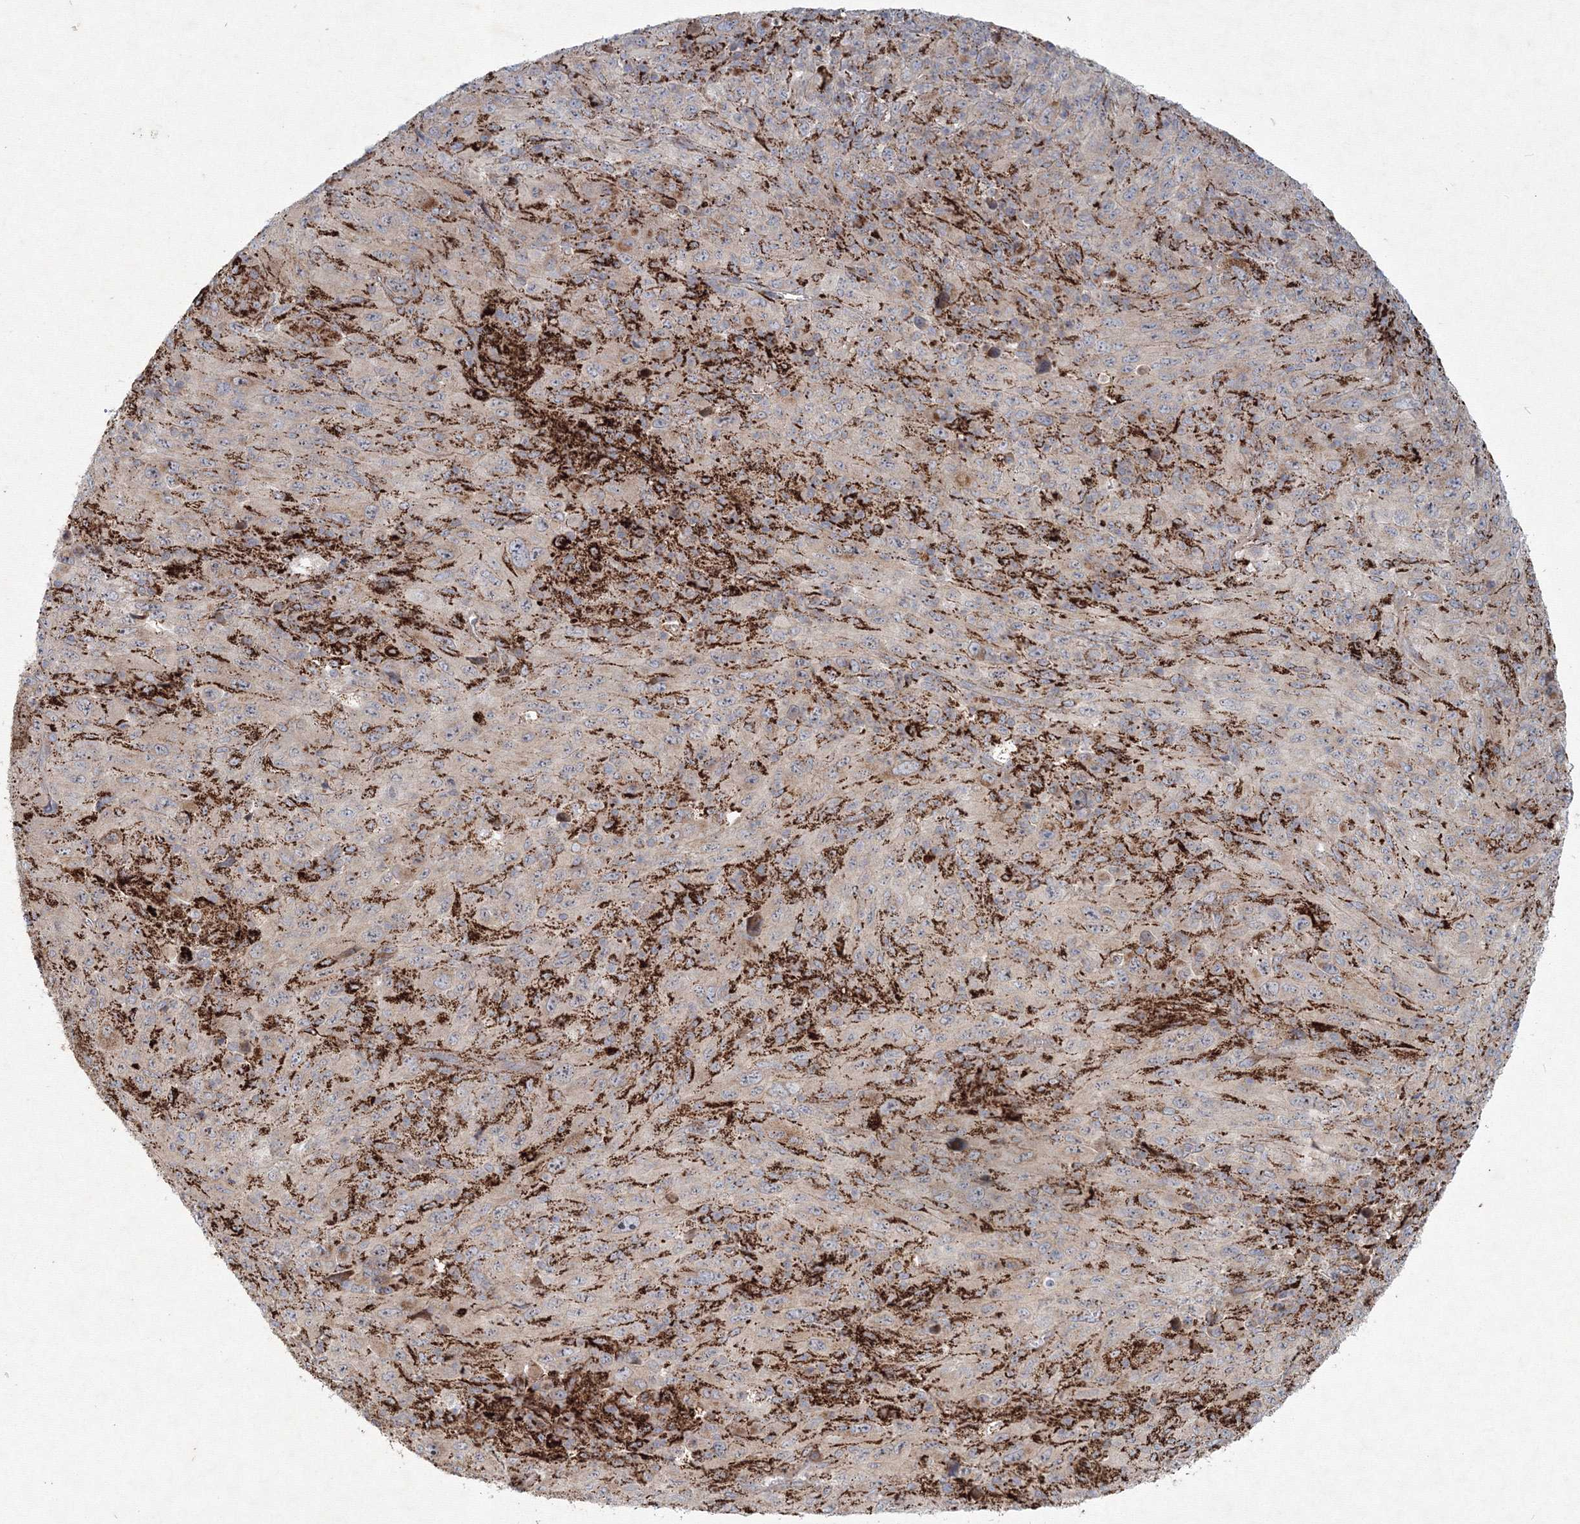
{"staining": {"intensity": "weak", "quantity": "25%-75%", "location": "cytoplasmic/membranous"}, "tissue": "melanoma", "cell_type": "Tumor cells", "image_type": "cancer", "snomed": [{"axis": "morphology", "description": "Malignant melanoma, Metastatic site"}, {"axis": "topography", "description": "Skin"}], "caption": "Protein staining by immunohistochemistry exhibits weak cytoplasmic/membranous expression in about 25%-75% of tumor cells in melanoma.", "gene": "WDR49", "patient": {"sex": "female", "age": 56}}